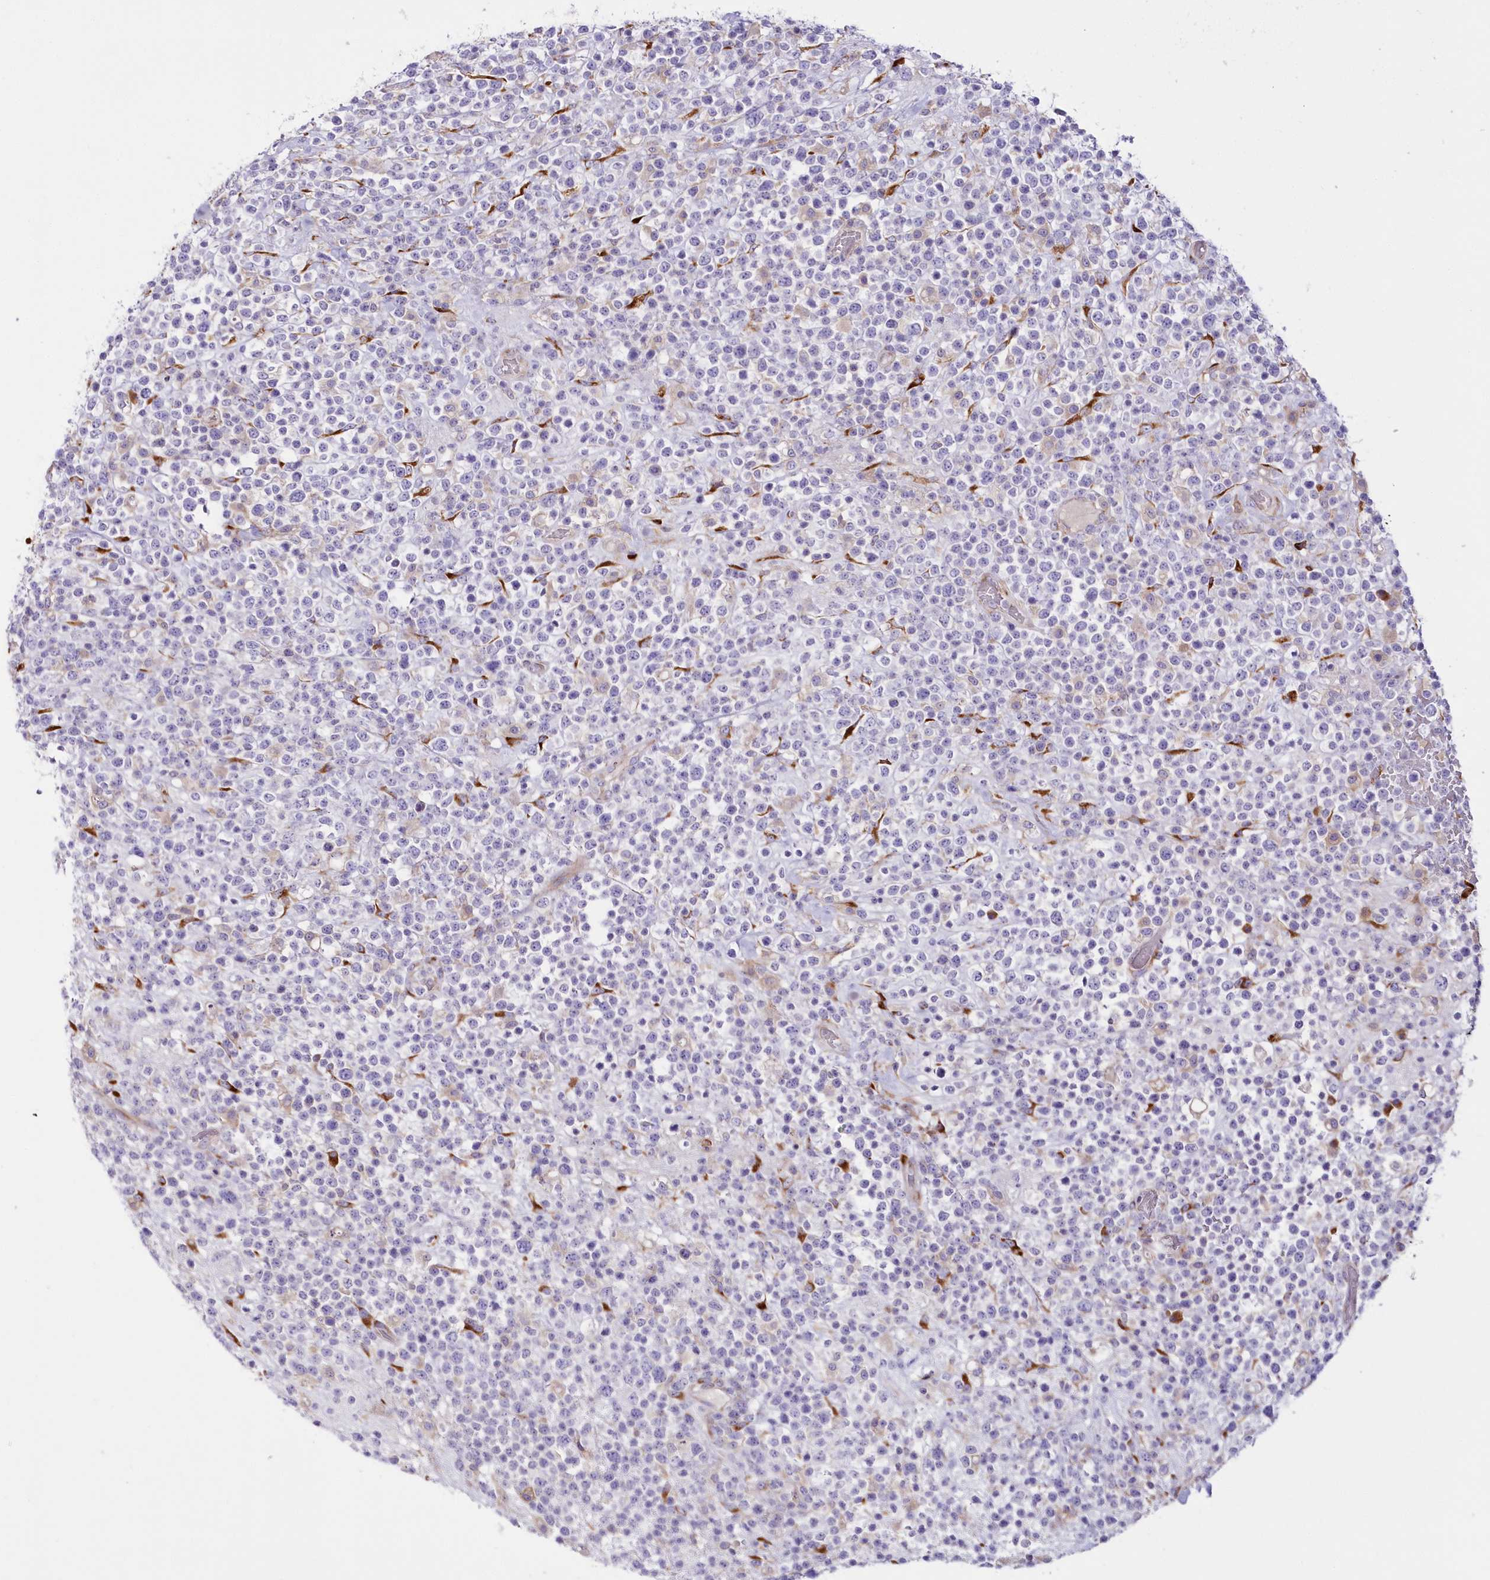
{"staining": {"intensity": "negative", "quantity": "none", "location": "none"}, "tissue": "lymphoma", "cell_type": "Tumor cells", "image_type": "cancer", "snomed": [{"axis": "morphology", "description": "Malignant lymphoma, non-Hodgkin's type, High grade"}, {"axis": "topography", "description": "Colon"}], "caption": "There is no significant expression in tumor cells of high-grade malignant lymphoma, non-Hodgkin's type.", "gene": "ARFGEF3", "patient": {"sex": "female", "age": 53}}